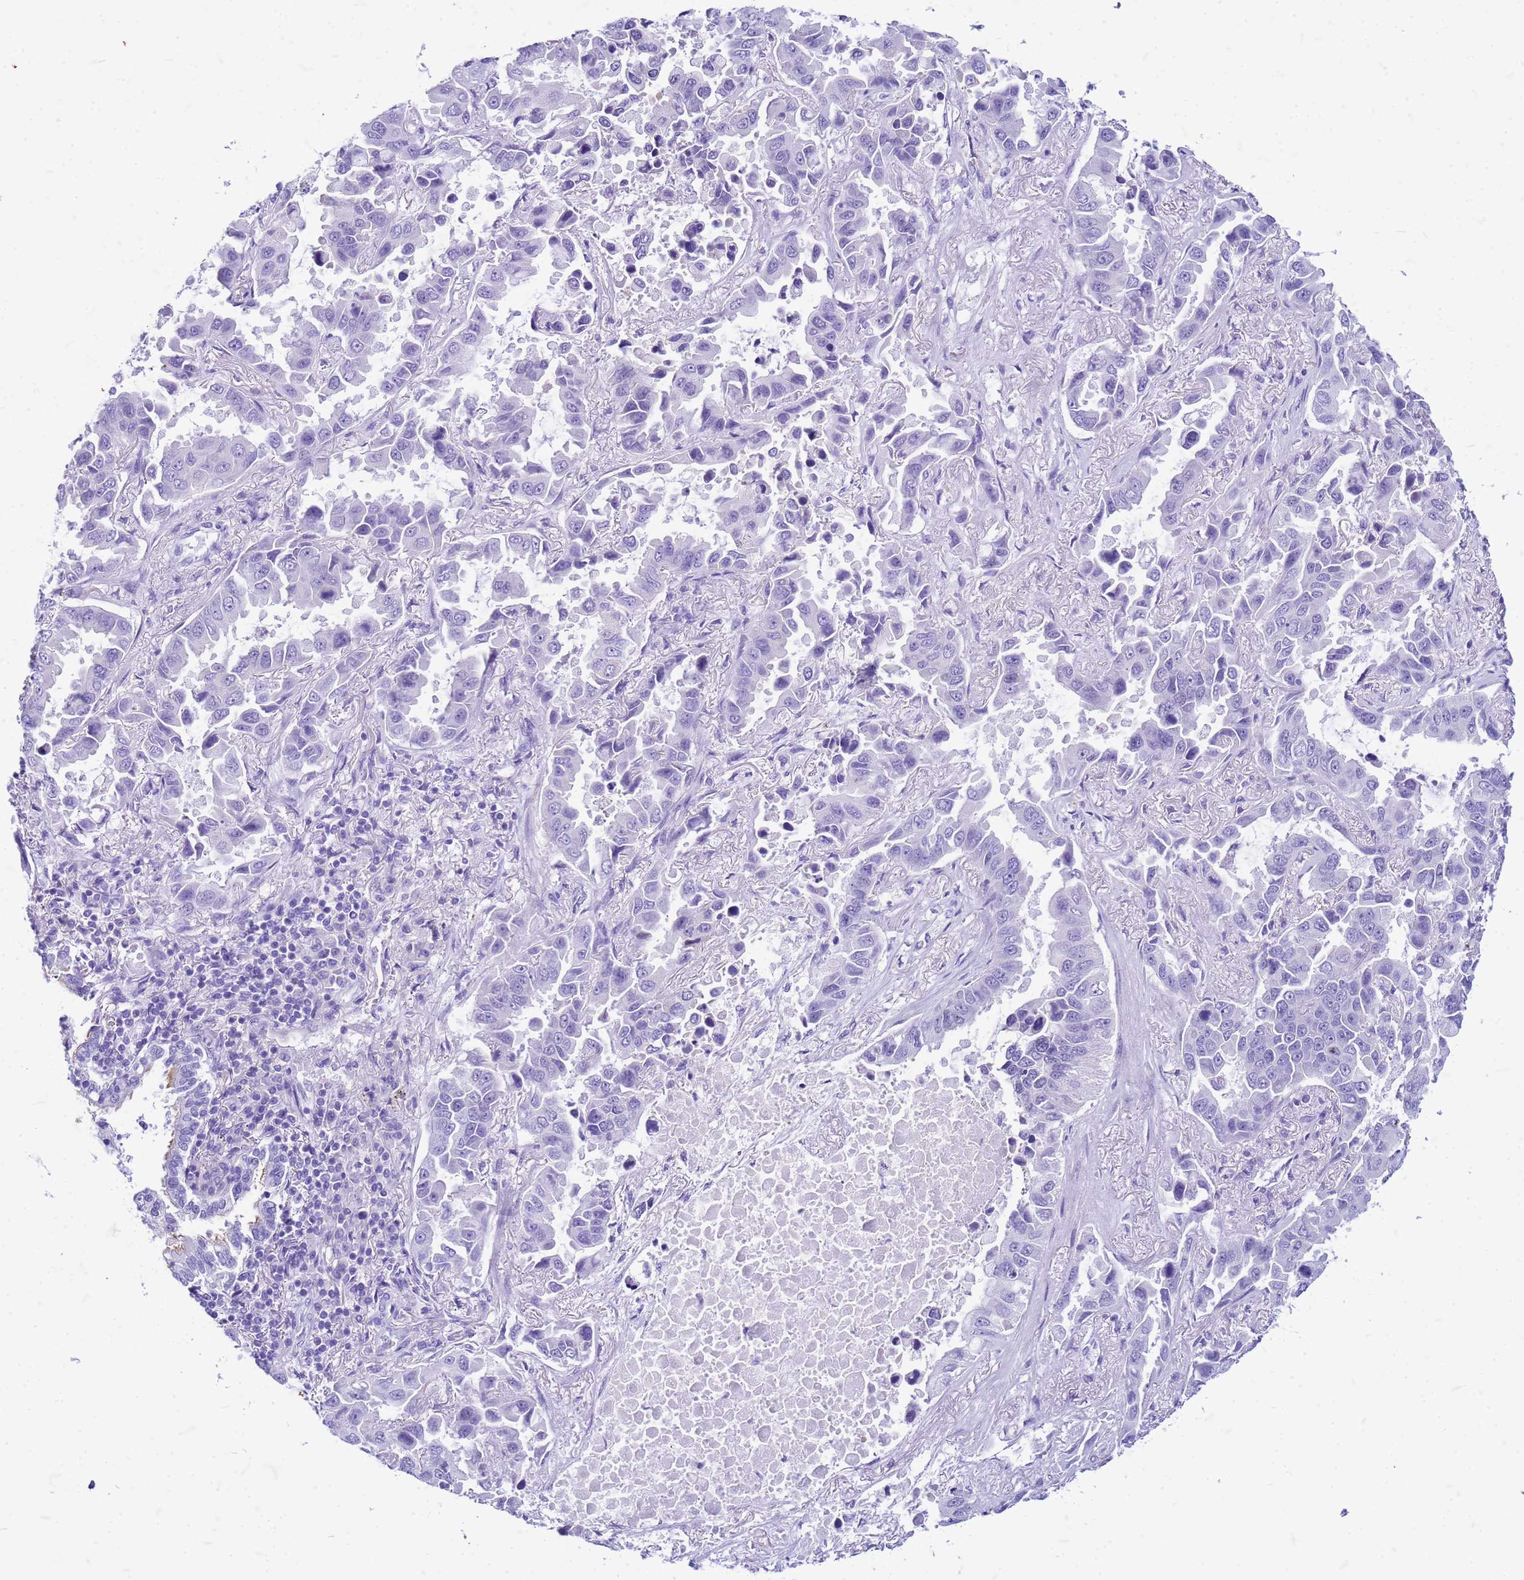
{"staining": {"intensity": "negative", "quantity": "none", "location": "none"}, "tissue": "lung cancer", "cell_type": "Tumor cells", "image_type": "cancer", "snomed": [{"axis": "morphology", "description": "Adenocarcinoma, NOS"}, {"axis": "topography", "description": "Lung"}], "caption": "An IHC micrograph of lung cancer (adenocarcinoma) is shown. There is no staining in tumor cells of lung cancer (adenocarcinoma).", "gene": "CFAP100", "patient": {"sex": "male", "age": 64}}